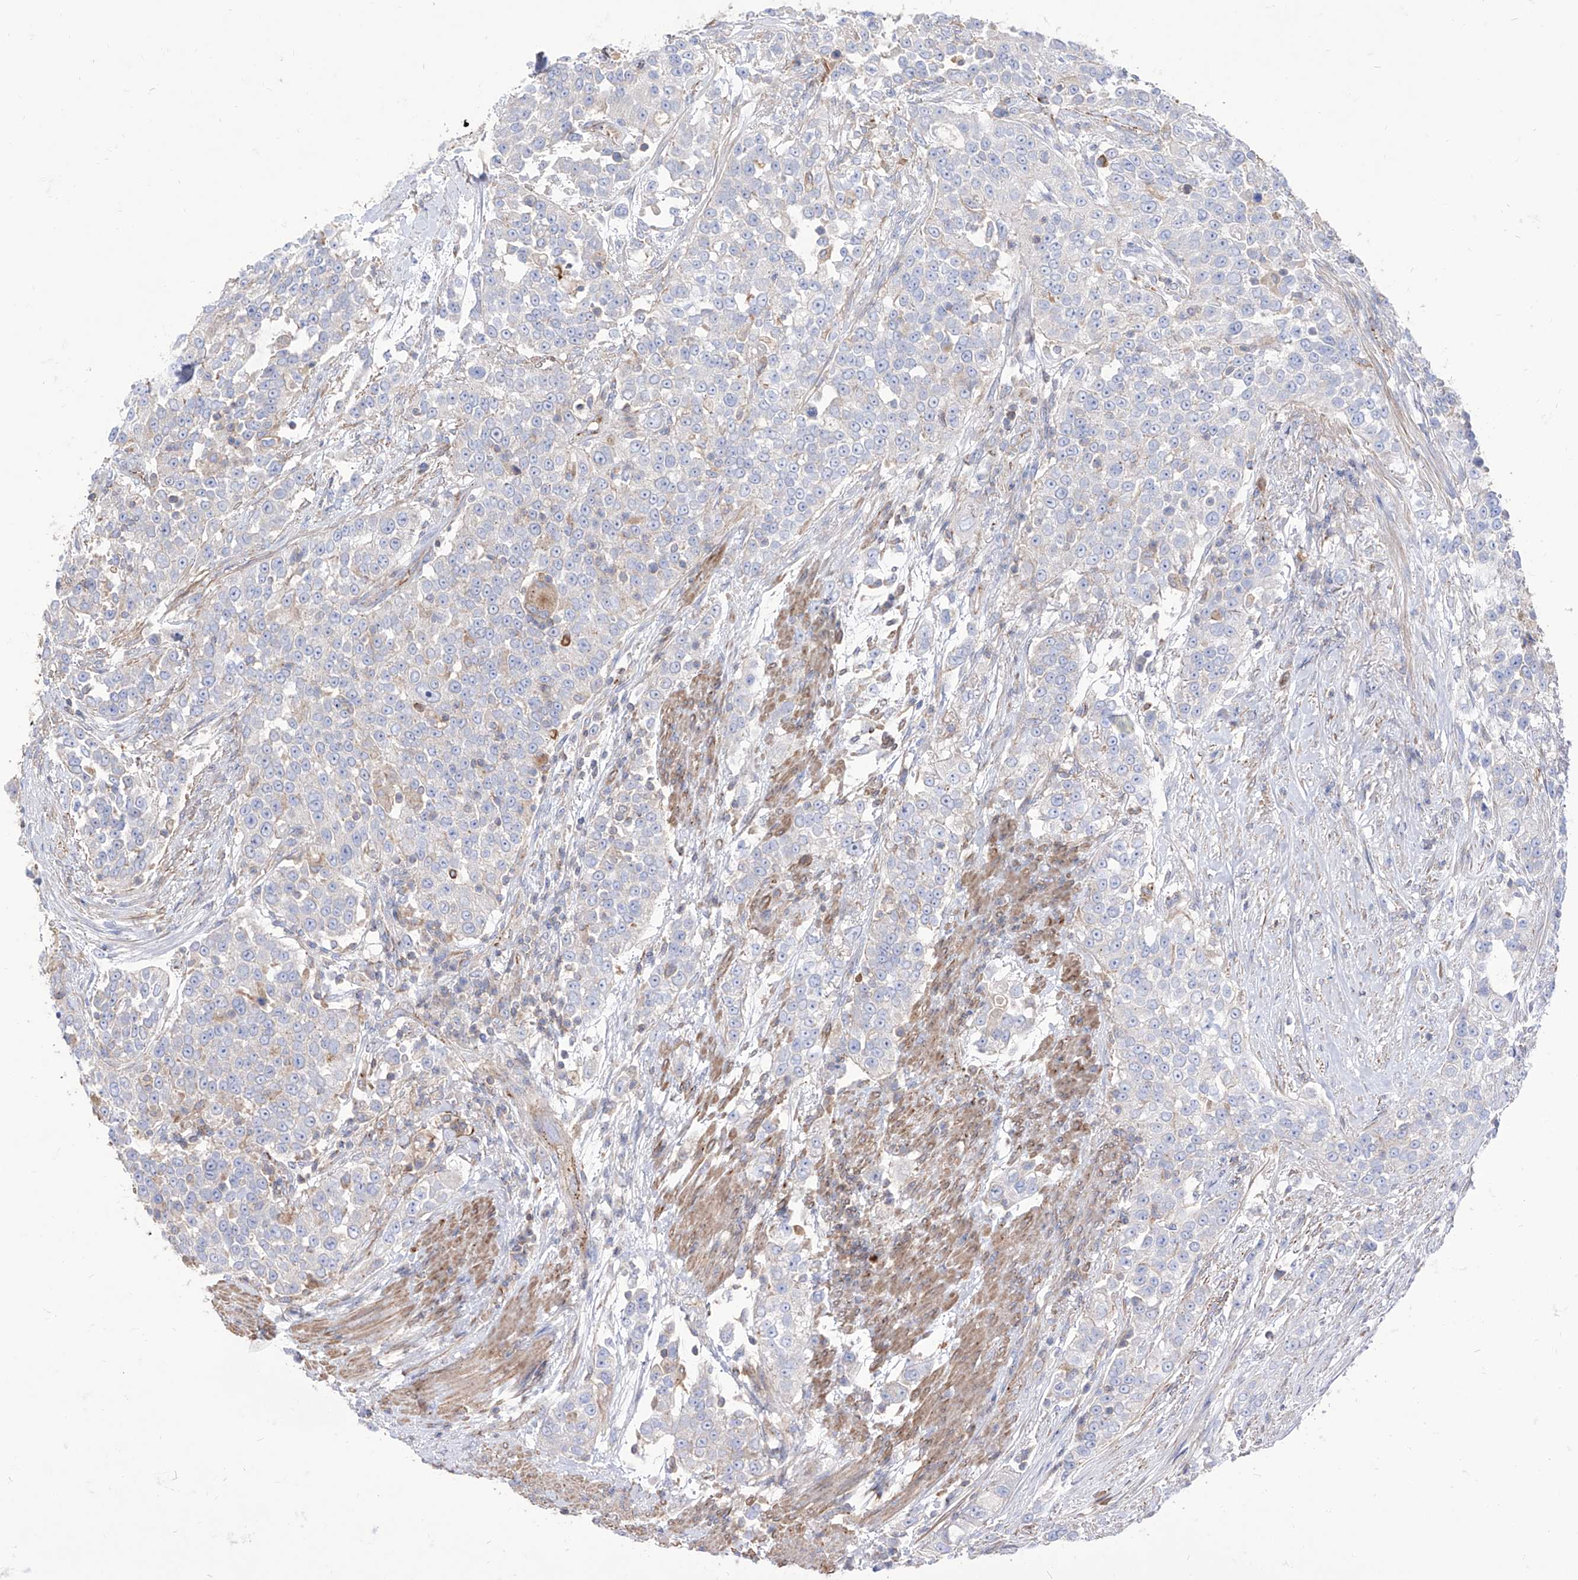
{"staining": {"intensity": "negative", "quantity": "none", "location": "none"}, "tissue": "urothelial cancer", "cell_type": "Tumor cells", "image_type": "cancer", "snomed": [{"axis": "morphology", "description": "Urothelial carcinoma, High grade"}, {"axis": "topography", "description": "Urinary bladder"}], "caption": "A micrograph of high-grade urothelial carcinoma stained for a protein exhibits no brown staining in tumor cells. (DAB immunohistochemistry (IHC) with hematoxylin counter stain).", "gene": "C1orf74", "patient": {"sex": "female", "age": 80}}